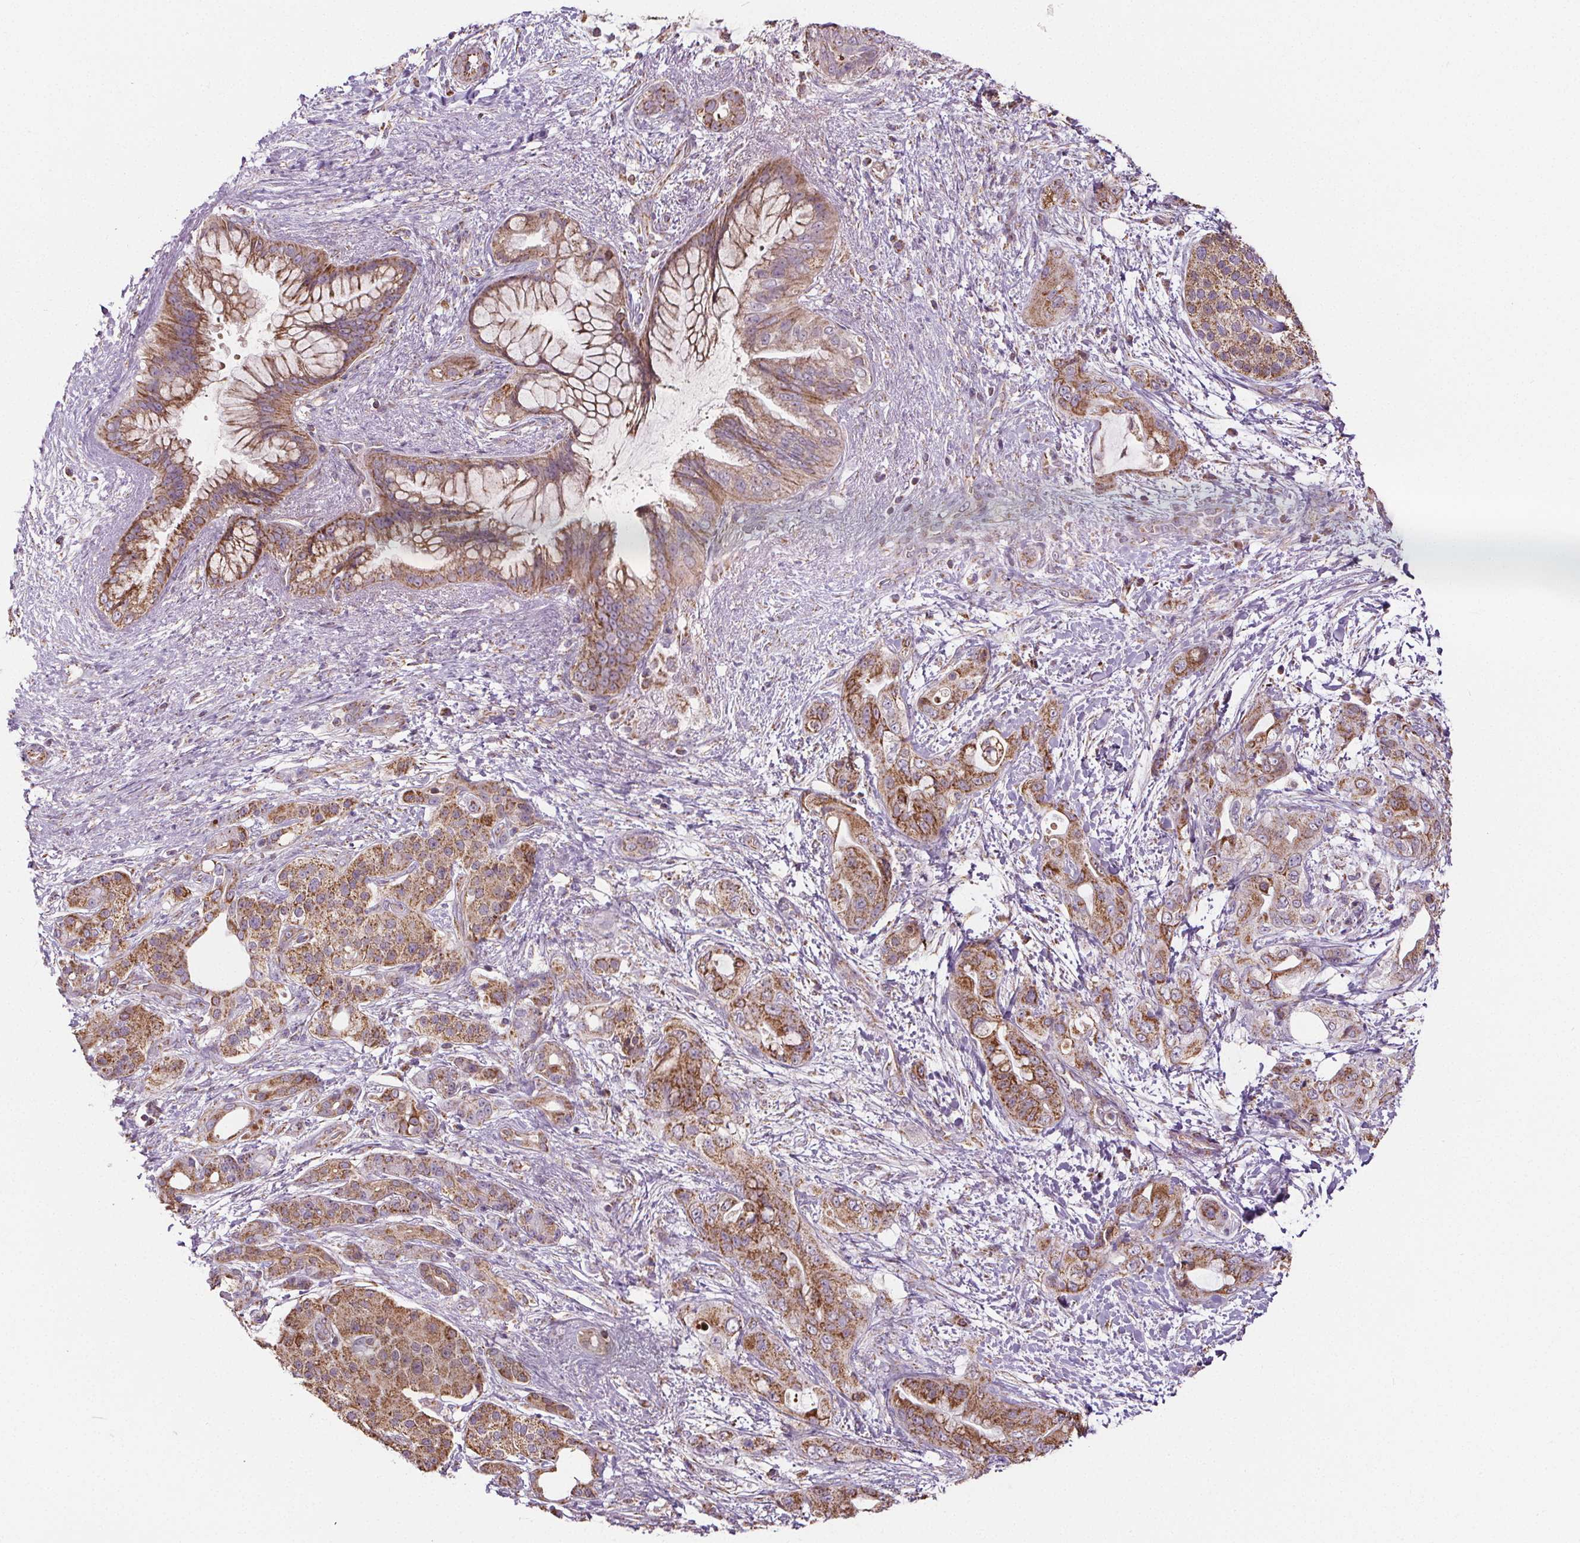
{"staining": {"intensity": "moderate", "quantity": ">75%", "location": "cytoplasmic/membranous"}, "tissue": "pancreatic cancer", "cell_type": "Tumor cells", "image_type": "cancer", "snomed": [{"axis": "morphology", "description": "Adenocarcinoma, NOS"}, {"axis": "topography", "description": "Pancreas"}], "caption": "A brown stain highlights moderate cytoplasmic/membranous positivity of a protein in human pancreatic cancer (adenocarcinoma) tumor cells.", "gene": "SUCLA2", "patient": {"sex": "male", "age": 71}}